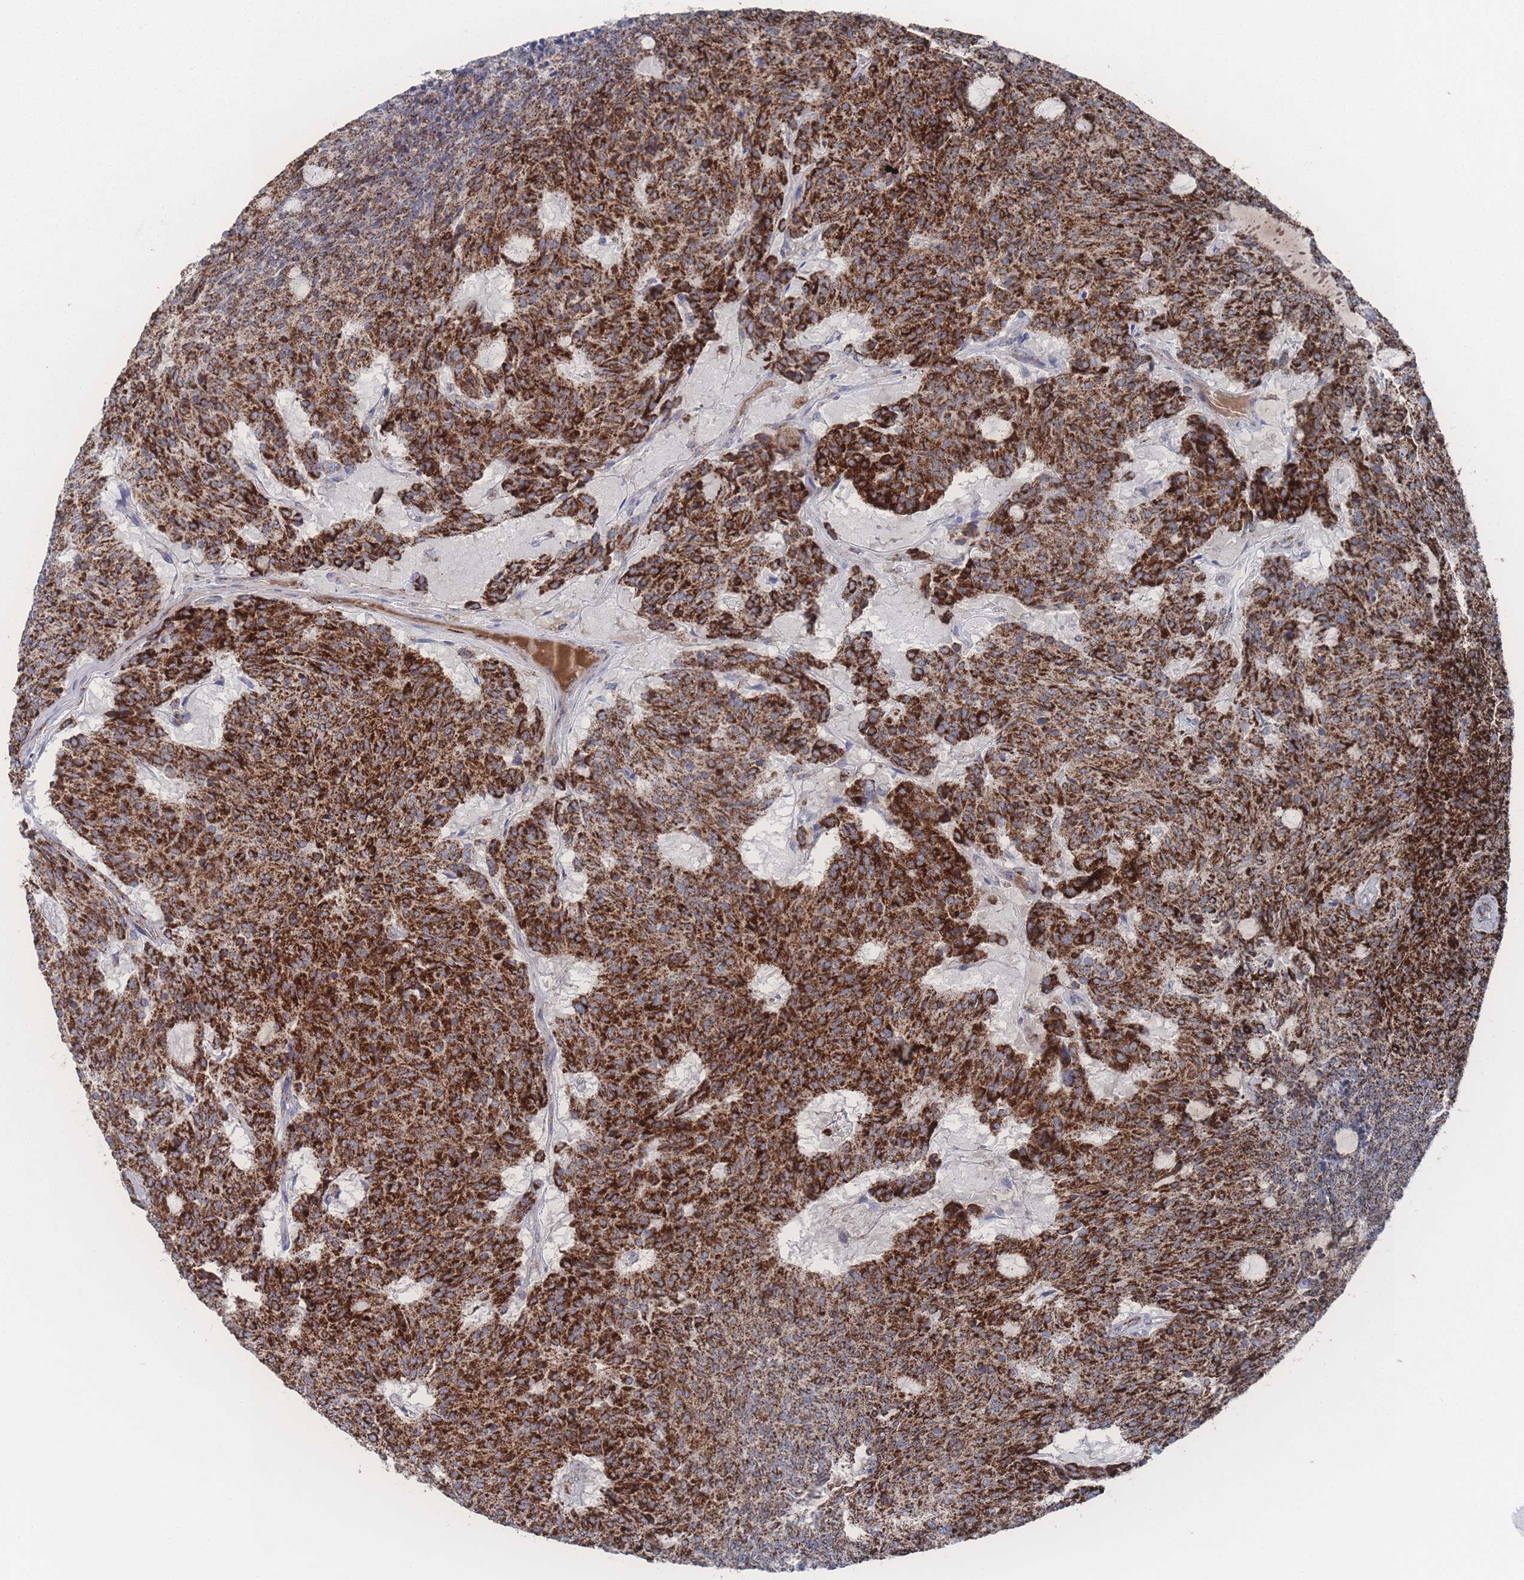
{"staining": {"intensity": "strong", "quantity": ">75%", "location": "cytoplasmic/membranous"}, "tissue": "carcinoid", "cell_type": "Tumor cells", "image_type": "cancer", "snomed": [{"axis": "morphology", "description": "Carcinoid, malignant, NOS"}, {"axis": "topography", "description": "Pancreas"}], "caption": "A micrograph of human carcinoid stained for a protein demonstrates strong cytoplasmic/membranous brown staining in tumor cells. (Stains: DAB in brown, nuclei in blue, Microscopy: brightfield microscopy at high magnification).", "gene": "PEX14", "patient": {"sex": "female", "age": 54}}